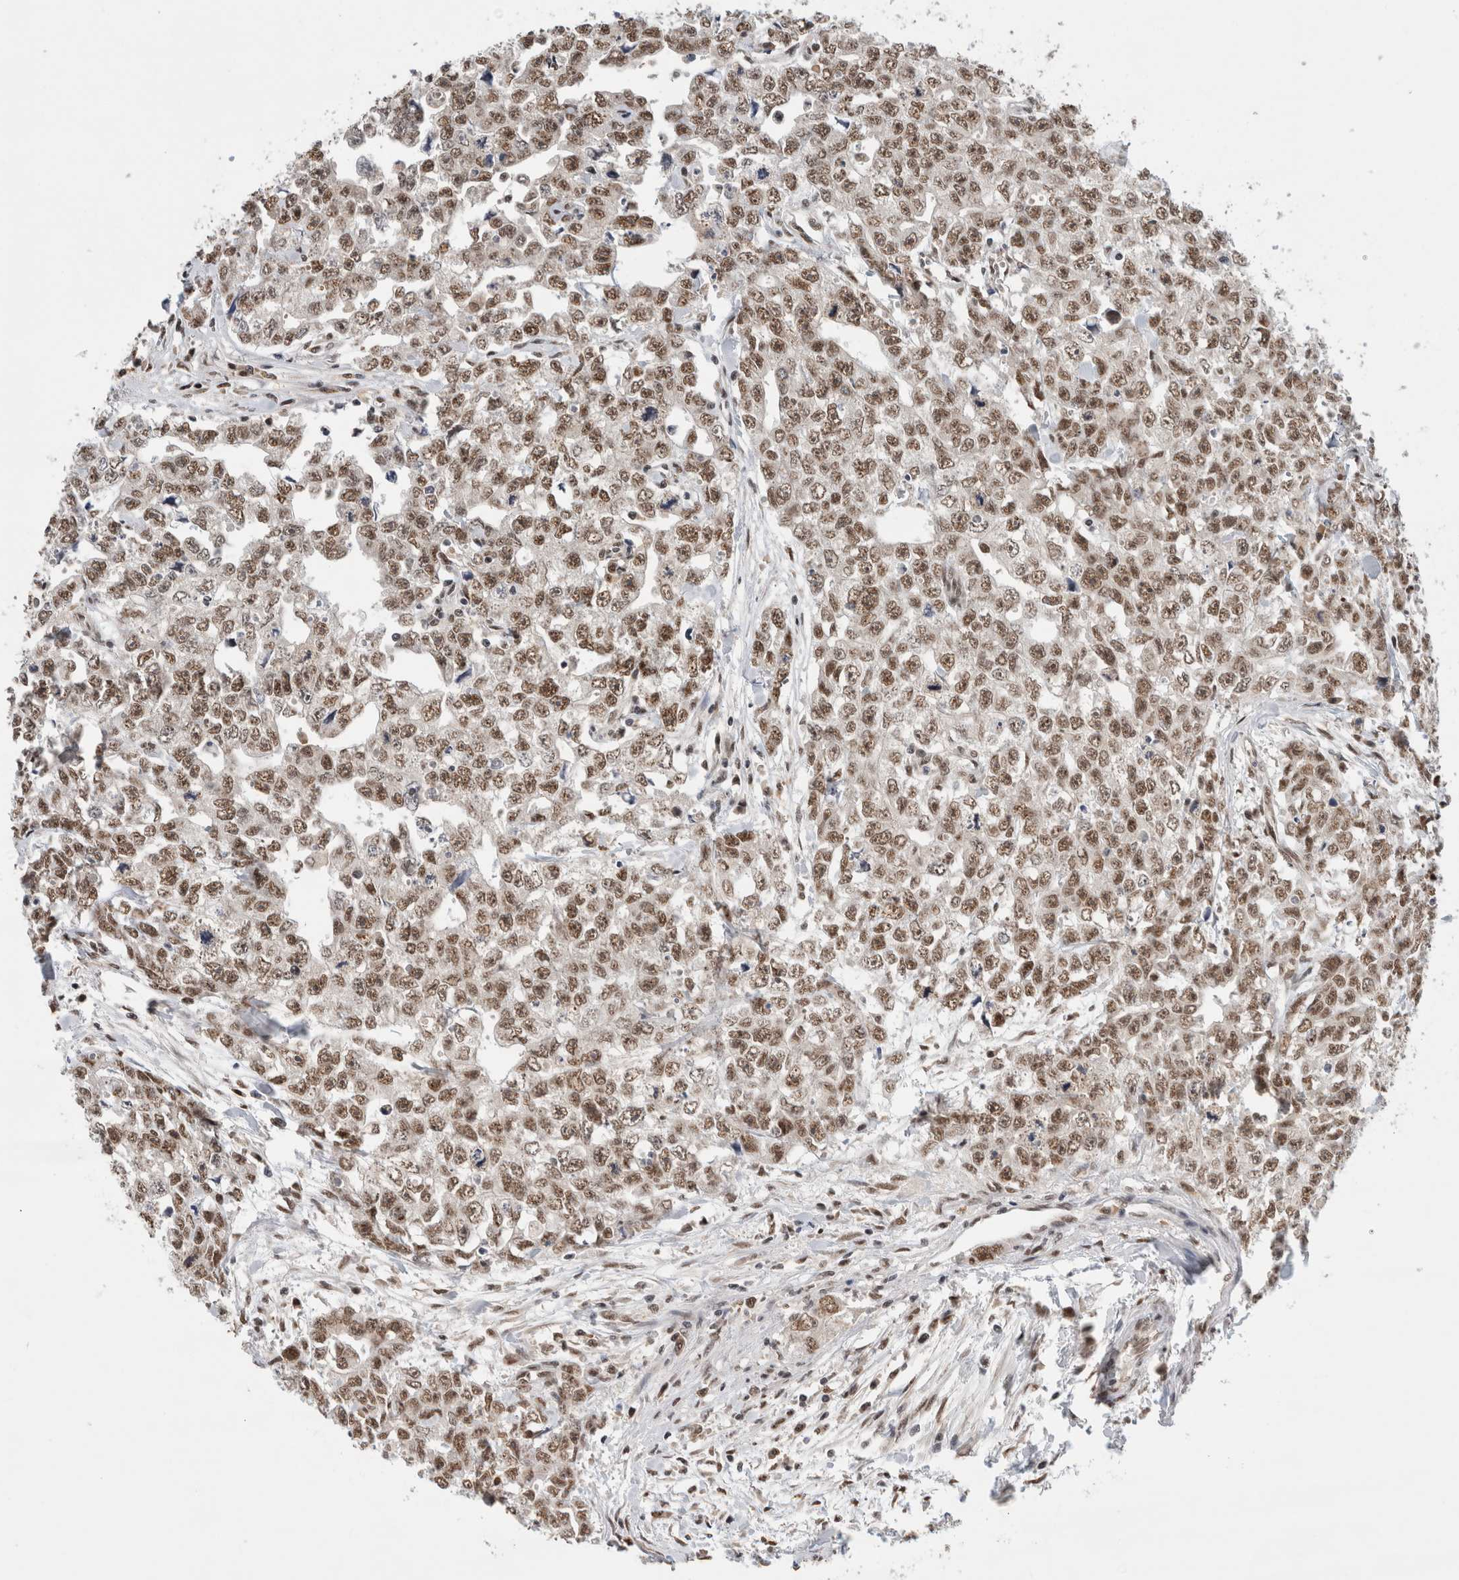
{"staining": {"intensity": "moderate", "quantity": ">75%", "location": "nuclear"}, "tissue": "testis cancer", "cell_type": "Tumor cells", "image_type": "cancer", "snomed": [{"axis": "morphology", "description": "Carcinoma, Embryonal, NOS"}, {"axis": "topography", "description": "Testis"}], "caption": "Testis embryonal carcinoma was stained to show a protein in brown. There is medium levels of moderate nuclear staining in about >75% of tumor cells. (IHC, brightfield microscopy, high magnification).", "gene": "NCAPG2", "patient": {"sex": "male", "age": 28}}